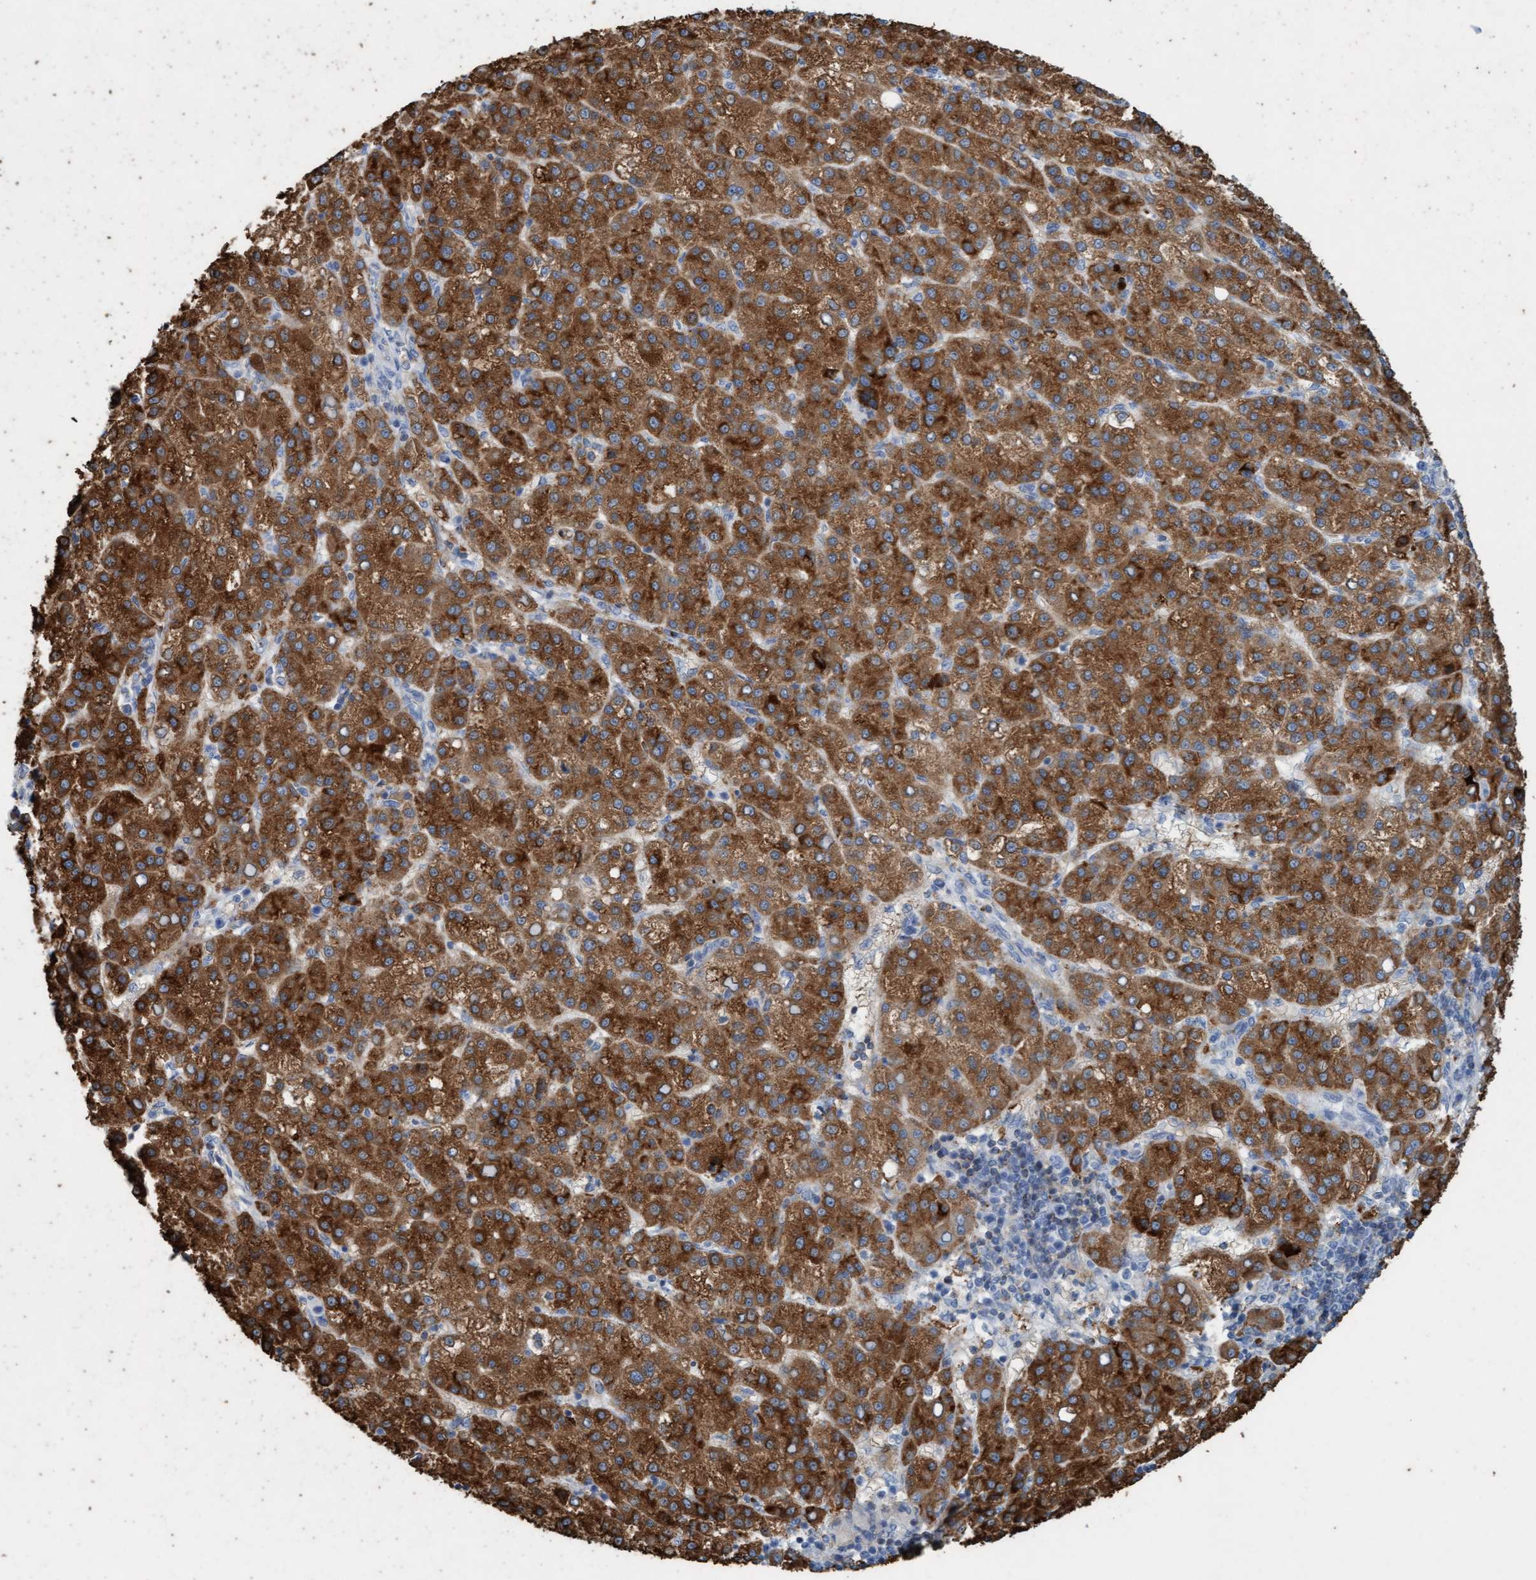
{"staining": {"intensity": "strong", "quantity": ">75%", "location": "cytoplasmic/membranous"}, "tissue": "liver cancer", "cell_type": "Tumor cells", "image_type": "cancer", "snomed": [{"axis": "morphology", "description": "Carcinoma, Hepatocellular, NOS"}, {"axis": "topography", "description": "Liver"}], "caption": "Liver hepatocellular carcinoma stained with DAB immunohistochemistry (IHC) reveals high levels of strong cytoplasmic/membranous staining in approximately >75% of tumor cells. The staining is performed using DAB (3,3'-diaminobenzidine) brown chromogen to label protein expression. The nuclei are counter-stained blue using hematoxylin.", "gene": "SIGIRR", "patient": {"sex": "female", "age": 58}}